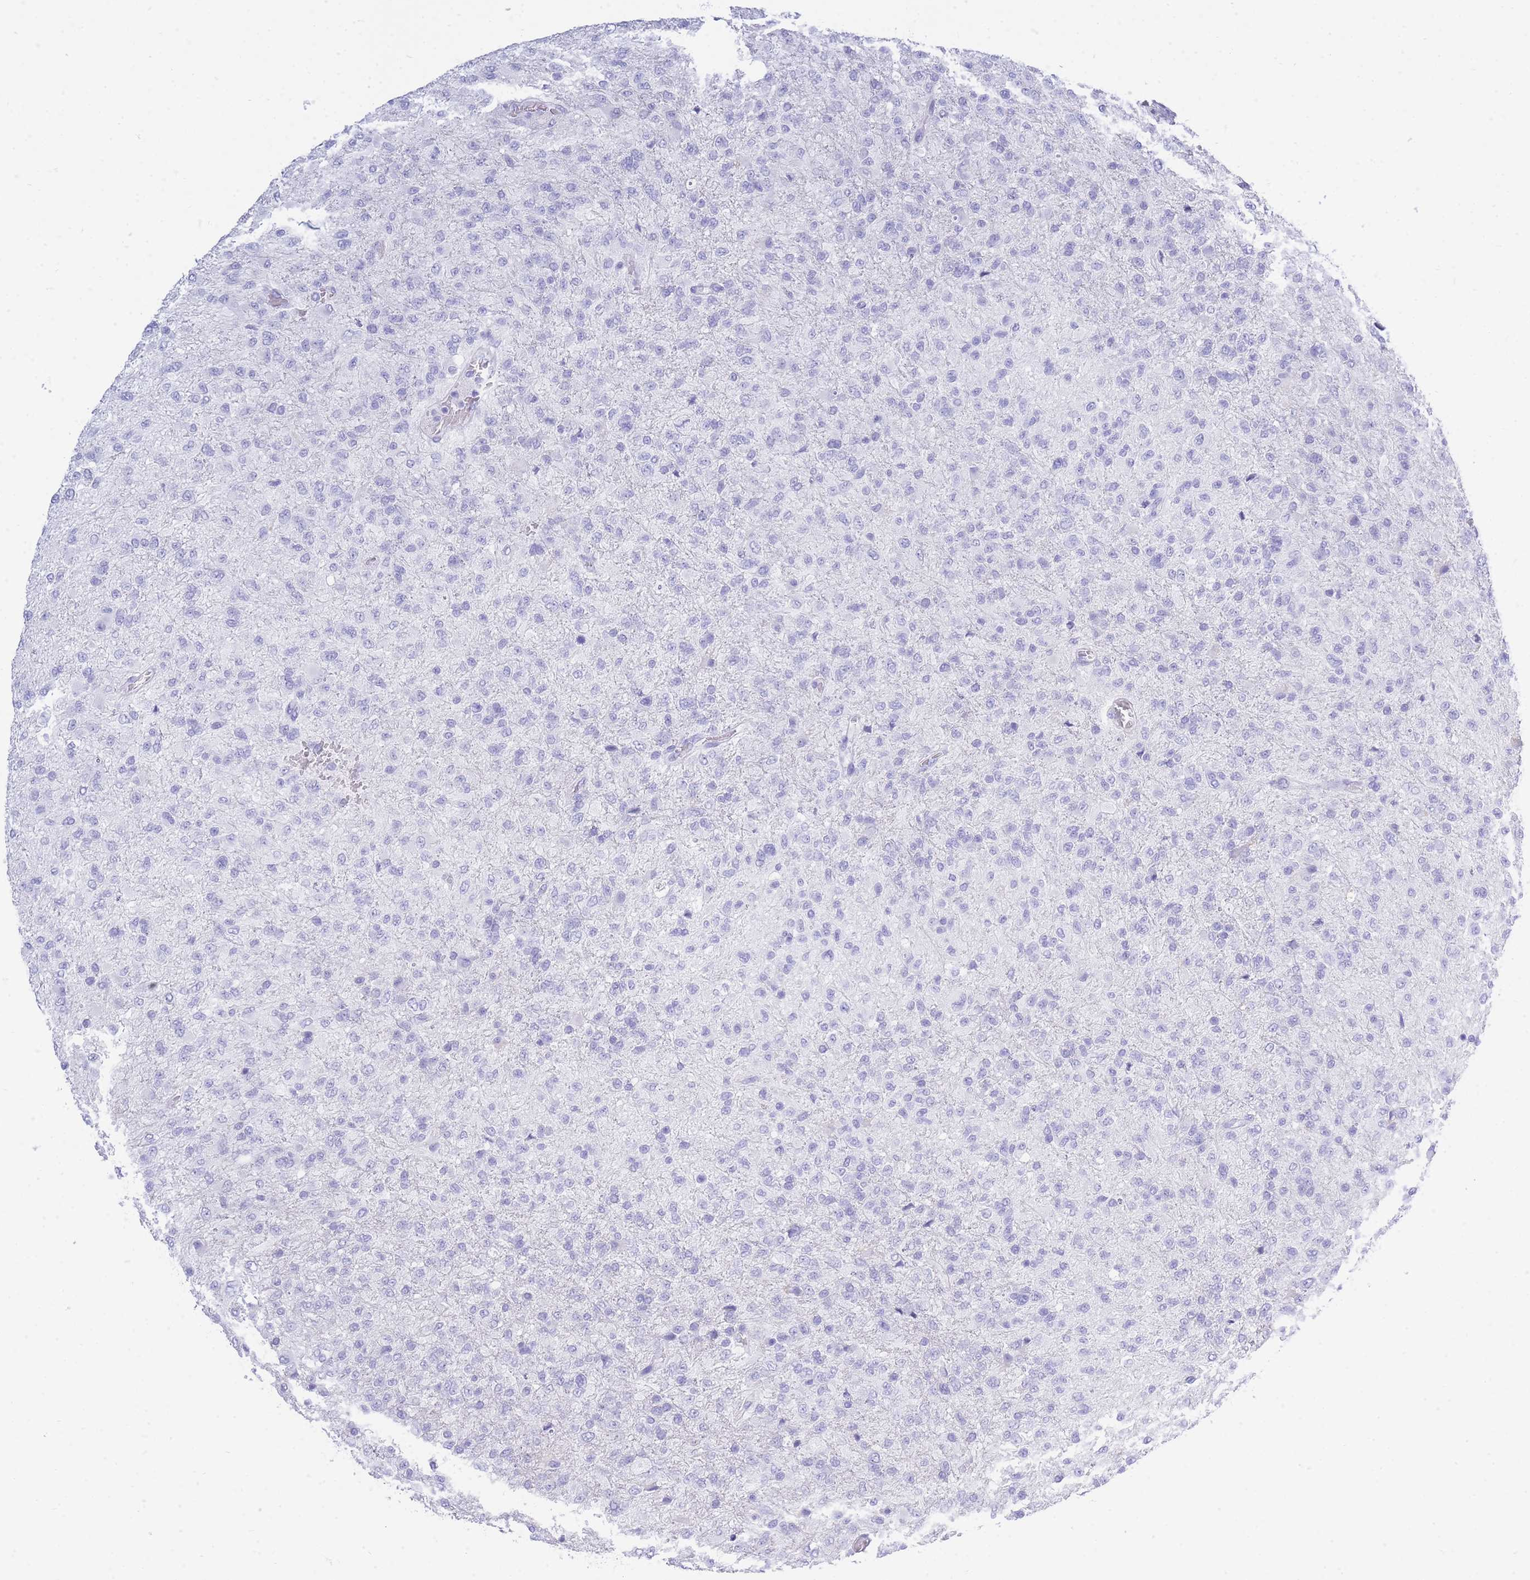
{"staining": {"intensity": "negative", "quantity": "none", "location": "none"}, "tissue": "glioma", "cell_type": "Tumor cells", "image_type": "cancer", "snomed": [{"axis": "morphology", "description": "Glioma, malignant, High grade"}, {"axis": "topography", "description": "Brain"}], "caption": "Protein analysis of high-grade glioma (malignant) shows no significant positivity in tumor cells.", "gene": "ZFP62", "patient": {"sex": "female", "age": 74}}